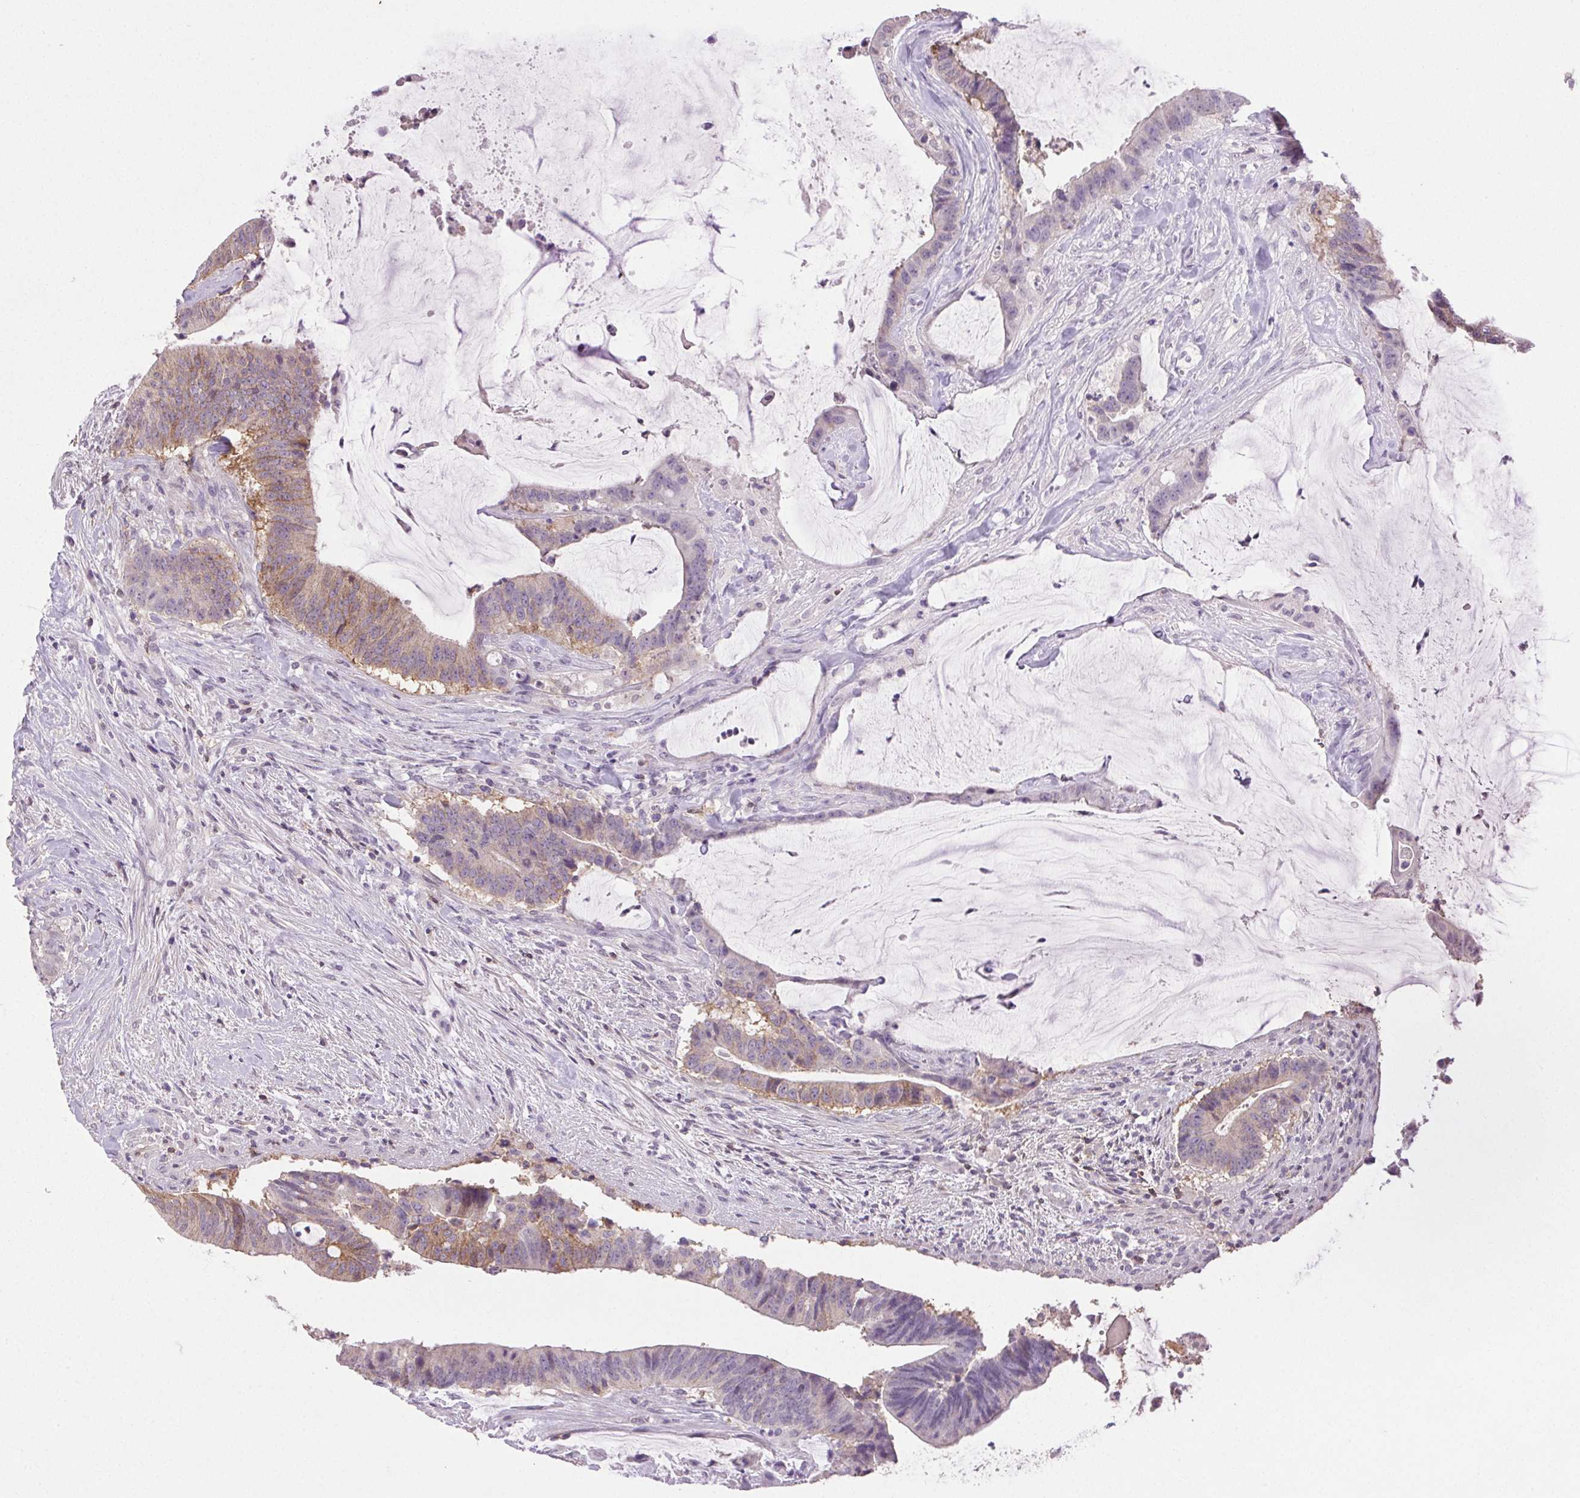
{"staining": {"intensity": "weak", "quantity": "25%-75%", "location": "cytoplasmic/membranous"}, "tissue": "colorectal cancer", "cell_type": "Tumor cells", "image_type": "cancer", "snomed": [{"axis": "morphology", "description": "Adenocarcinoma, NOS"}, {"axis": "topography", "description": "Colon"}], "caption": "Human colorectal cancer (adenocarcinoma) stained with a brown dye demonstrates weak cytoplasmic/membranous positive positivity in approximately 25%-75% of tumor cells.", "gene": "AKAP5", "patient": {"sex": "female", "age": 43}}